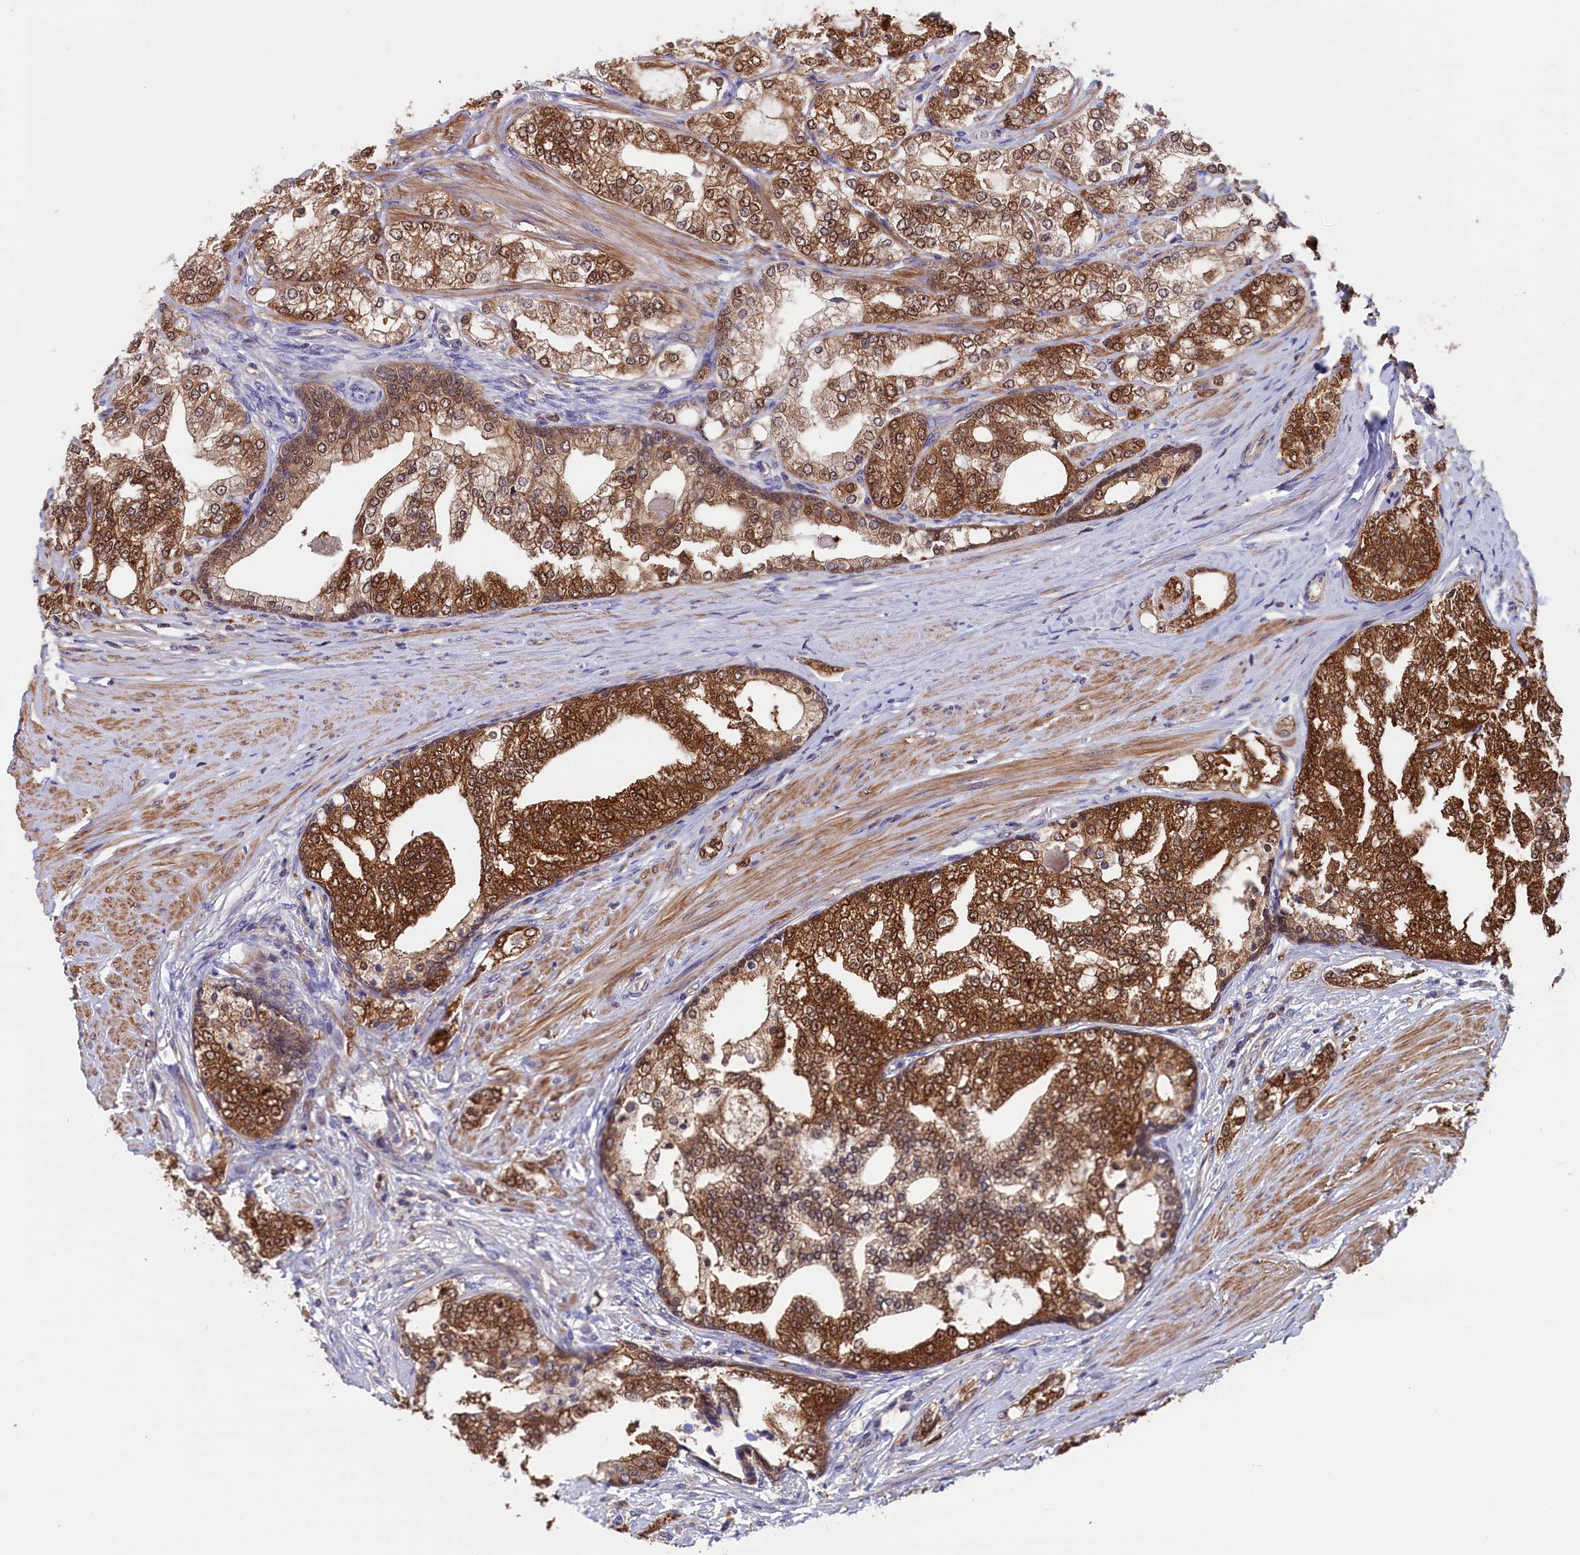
{"staining": {"intensity": "strong", "quantity": ">75%", "location": "cytoplasmic/membranous,nuclear"}, "tissue": "prostate cancer", "cell_type": "Tumor cells", "image_type": "cancer", "snomed": [{"axis": "morphology", "description": "Adenocarcinoma, High grade"}, {"axis": "topography", "description": "Prostate"}], "caption": "A histopathology image of human prostate cancer (high-grade adenocarcinoma) stained for a protein displays strong cytoplasmic/membranous and nuclear brown staining in tumor cells.", "gene": "JPT2", "patient": {"sex": "male", "age": 64}}